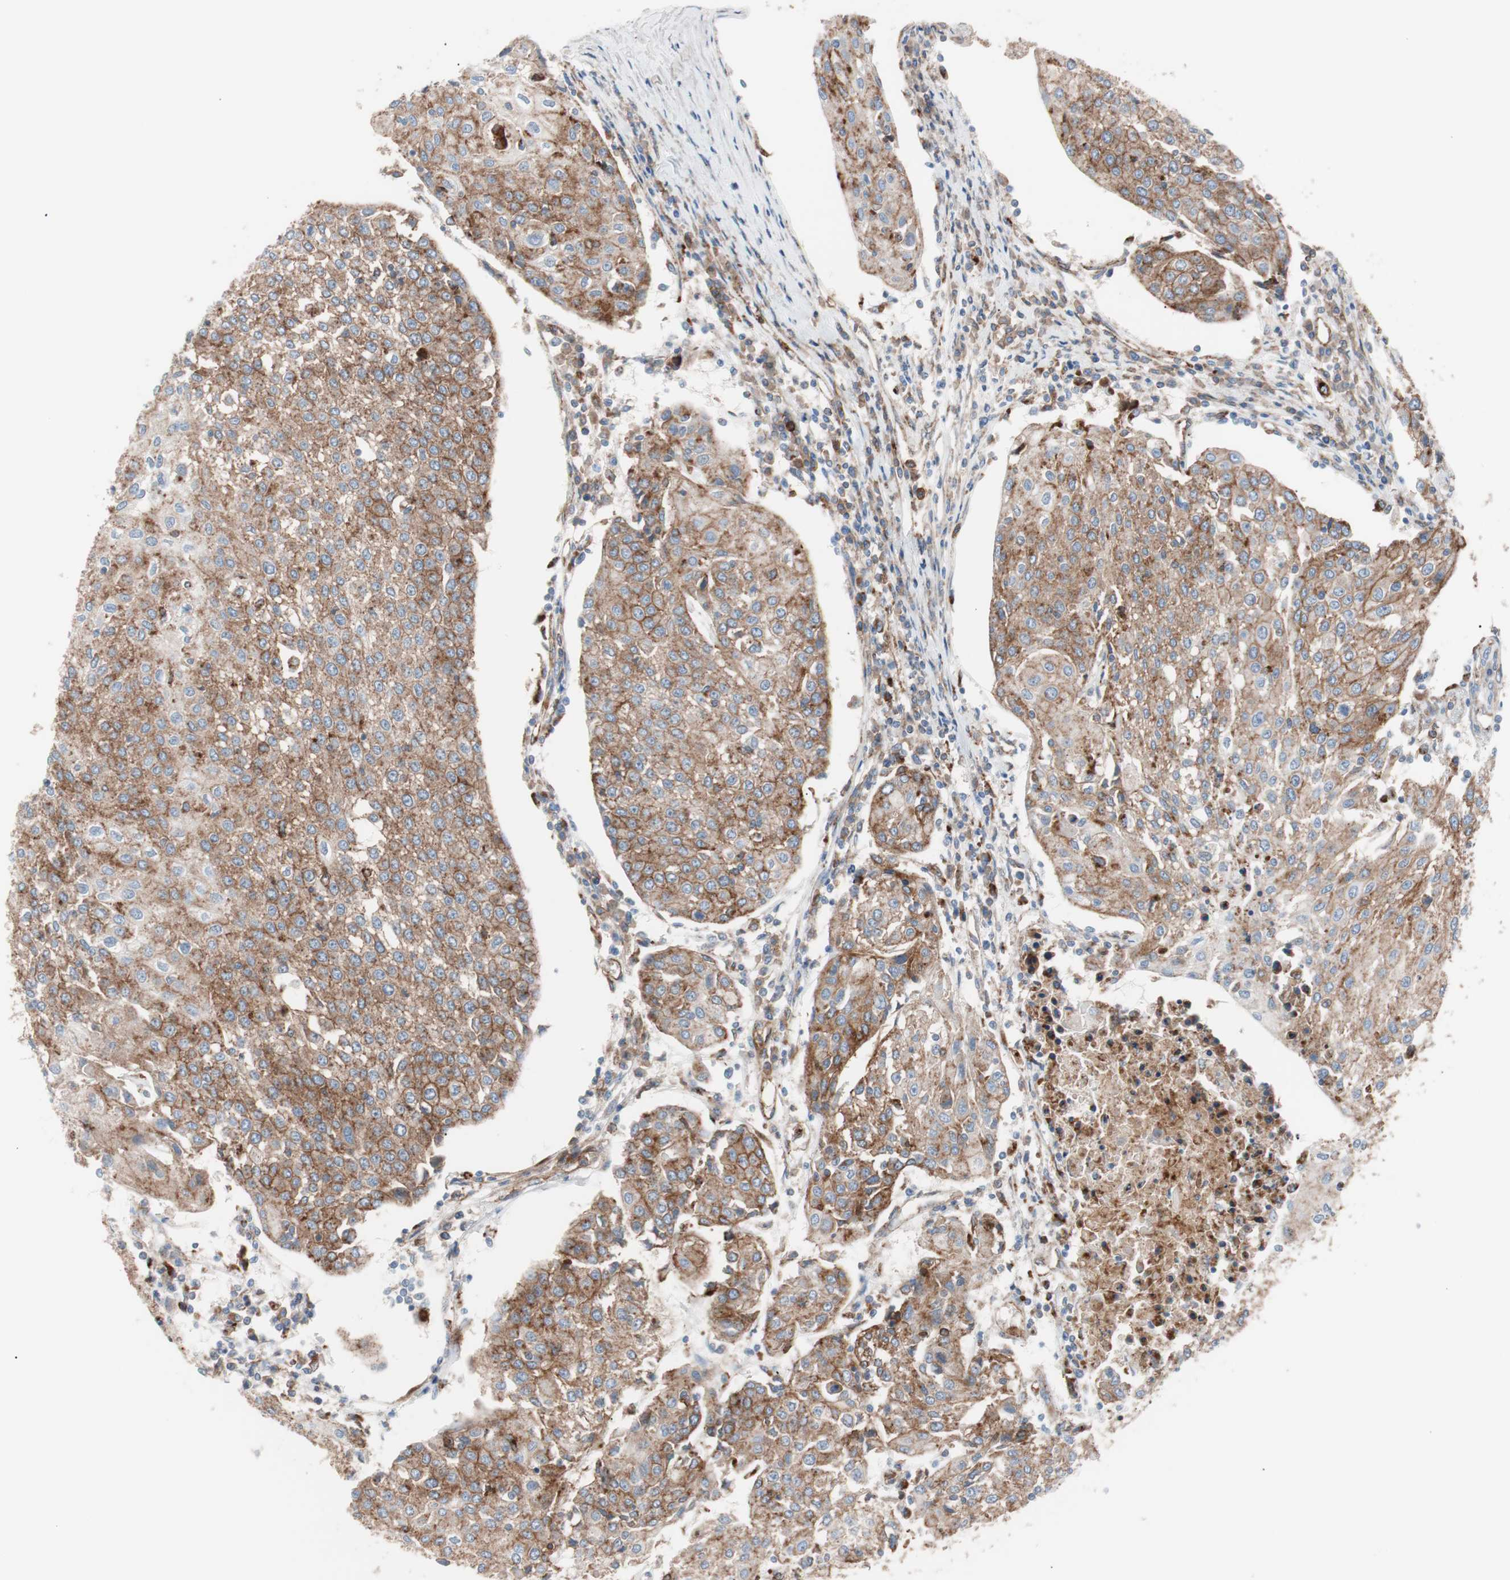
{"staining": {"intensity": "moderate", "quantity": ">75%", "location": "cytoplasmic/membranous"}, "tissue": "urothelial cancer", "cell_type": "Tumor cells", "image_type": "cancer", "snomed": [{"axis": "morphology", "description": "Urothelial carcinoma, High grade"}, {"axis": "topography", "description": "Urinary bladder"}], "caption": "A high-resolution photomicrograph shows immunohistochemistry staining of urothelial carcinoma (high-grade), which demonstrates moderate cytoplasmic/membranous staining in approximately >75% of tumor cells. The protein is stained brown, and the nuclei are stained in blue (DAB (3,3'-diaminobenzidine) IHC with brightfield microscopy, high magnification).", "gene": "FLOT2", "patient": {"sex": "female", "age": 85}}